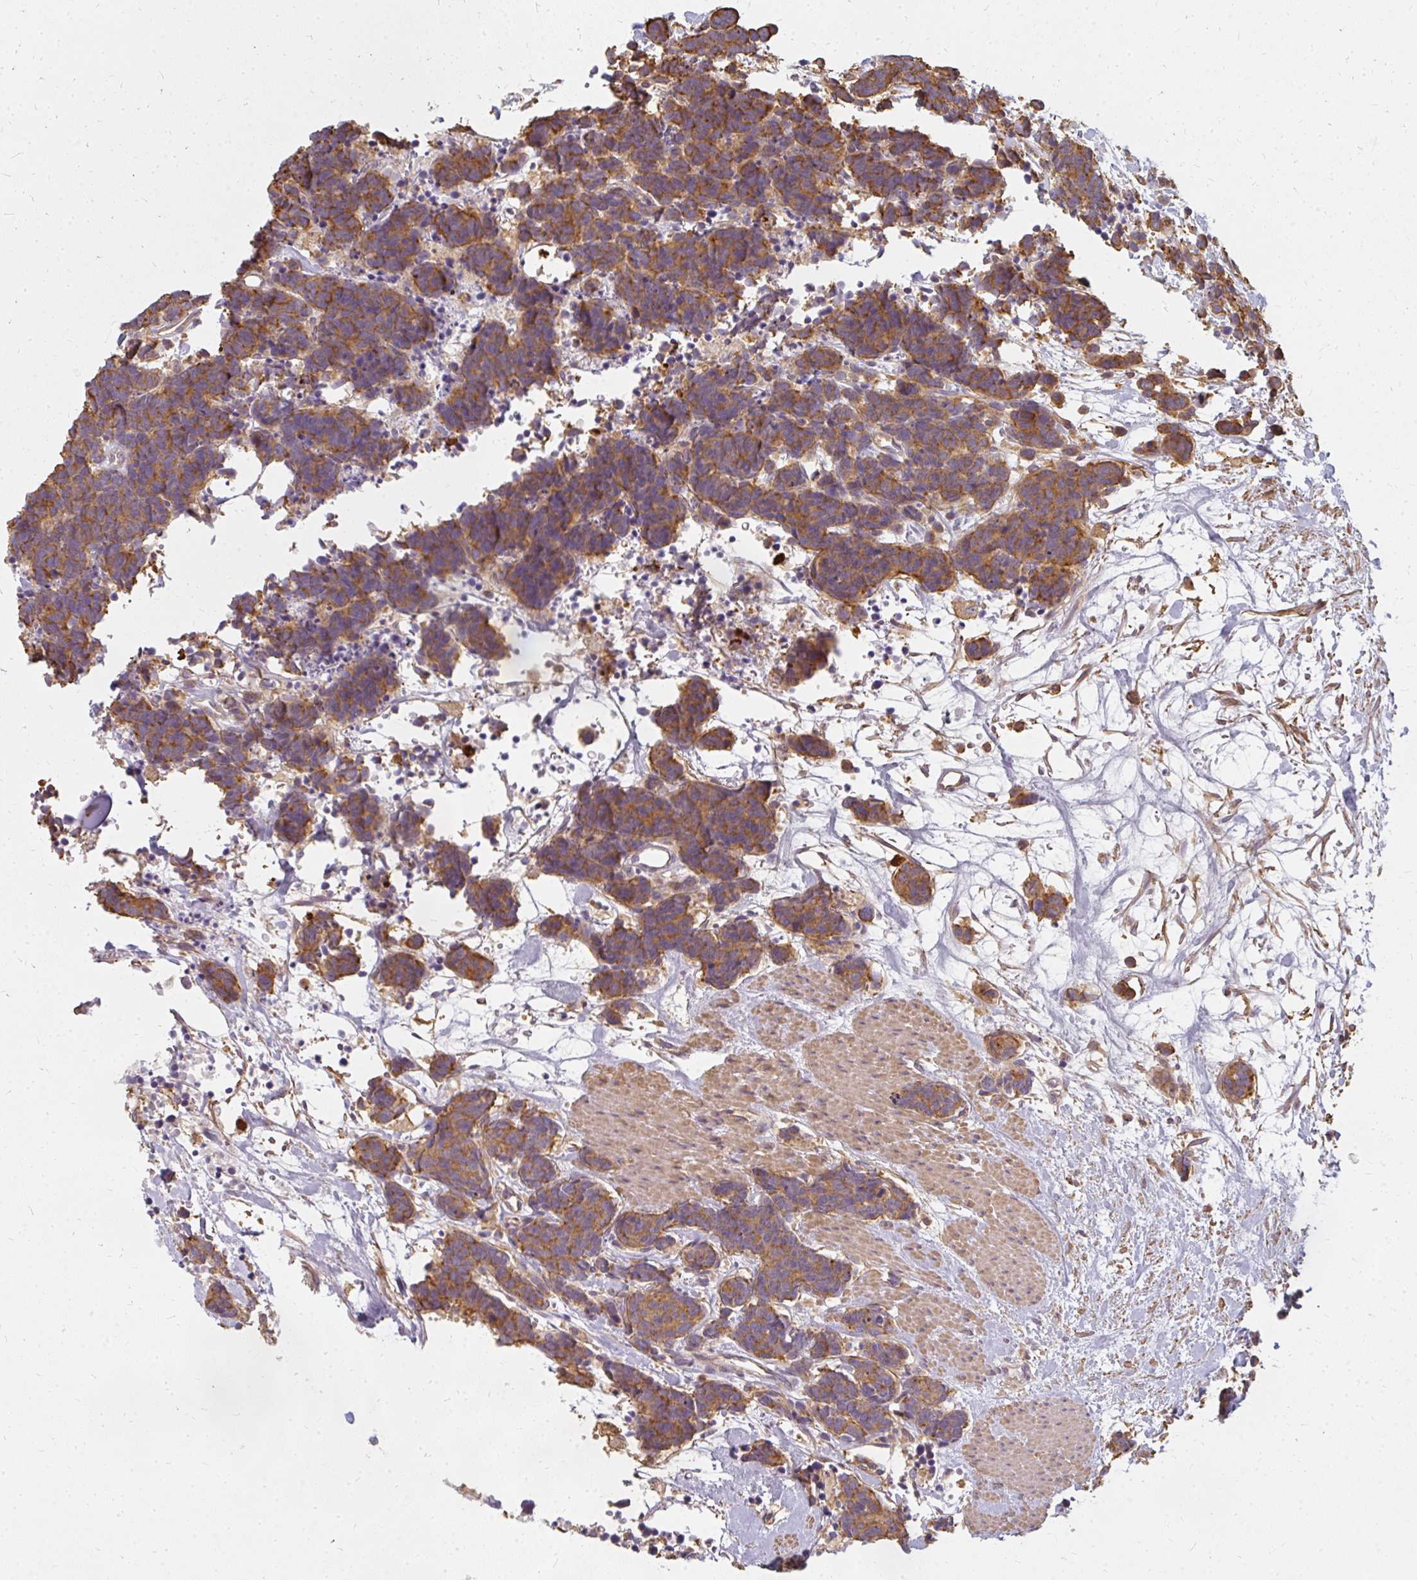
{"staining": {"intensity": "moderate", "quantity": ">75%", "location": "cytoplasmic/membranous"}, "tissue": "carcinoid", "cell_type": "Tumor cells", "image_type": "cancer", "snomed": [{"axis": "morphology", "description": "Carcinoma, NOS"}, {"axis": "morphology", "description": "Carcinoid, malignant, NOS"}, {"axis": "topography", "description": "Prostate"}], "caption": "Protein staining by IHC exhibits moderate cytoplasmic/membranous positivity in about >75% of tumor cells in malignant carcinoid.", "gene": "CNTRL", "patient": {"sex": "male", "age": 57}}